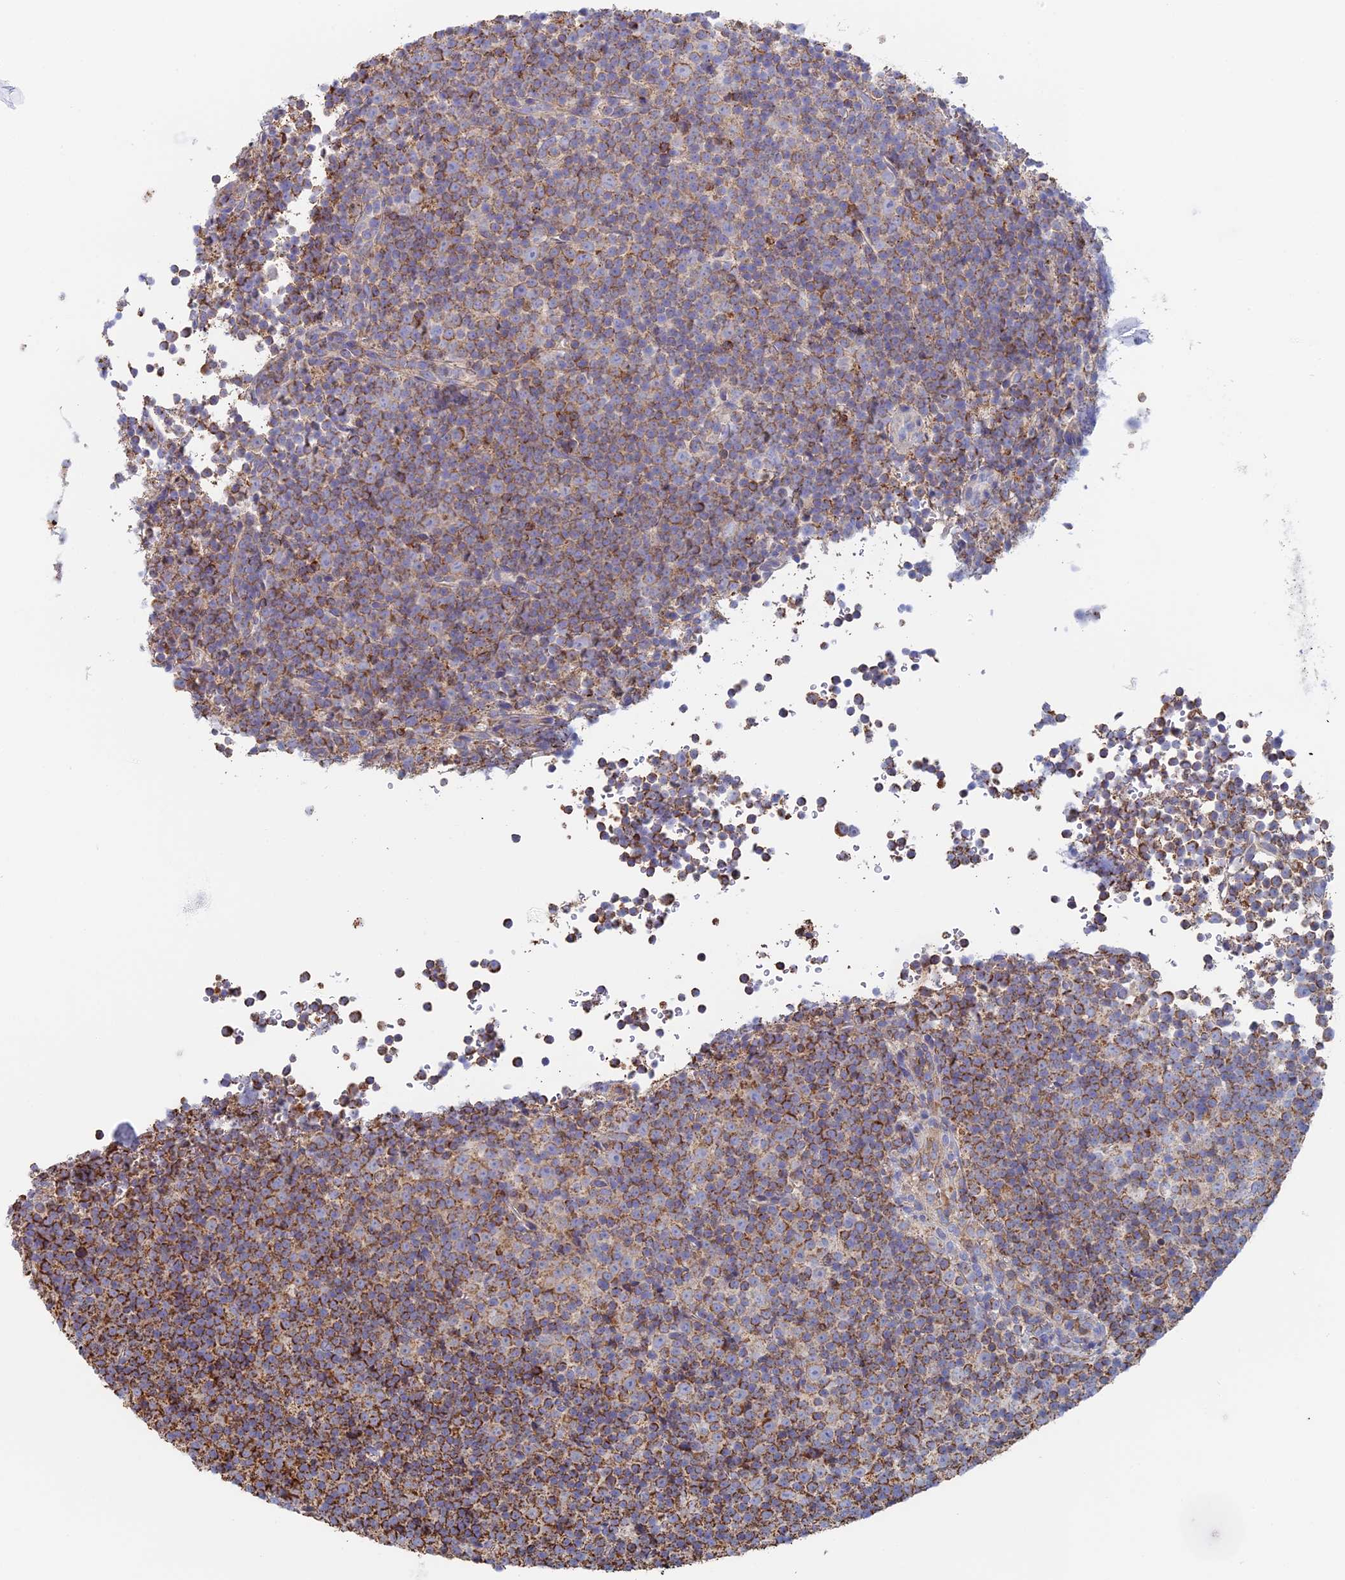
{"staining": {"intensity": "moderate", "quantity": "25%-75%", "location": "cytoplasmic/membranous"}, "tissue": "lymphoma", "cell_type": "Tumor cells", "image_type": "cancer", "snomed": [{"axis": "morphology", "description": "Malignant lymphoma, non-Hodgkin's type, Low grade"}, {"axis": "topography", "description": "Lymph node"}], "caption": "IHC micrograph of neoplastic tissue: malignant lymphoma, non-Hodgkin's type (low-grade) stained using immunohistochemistry demonstrates medium levels of moderate protein expression localized specifically in the cytoplasmic/membranous of tumor cells, appearing as a cytoplasmic/membranous brown color.", "gene": "SPOCK2", "patient": {"sex": "female", "age": 67}}